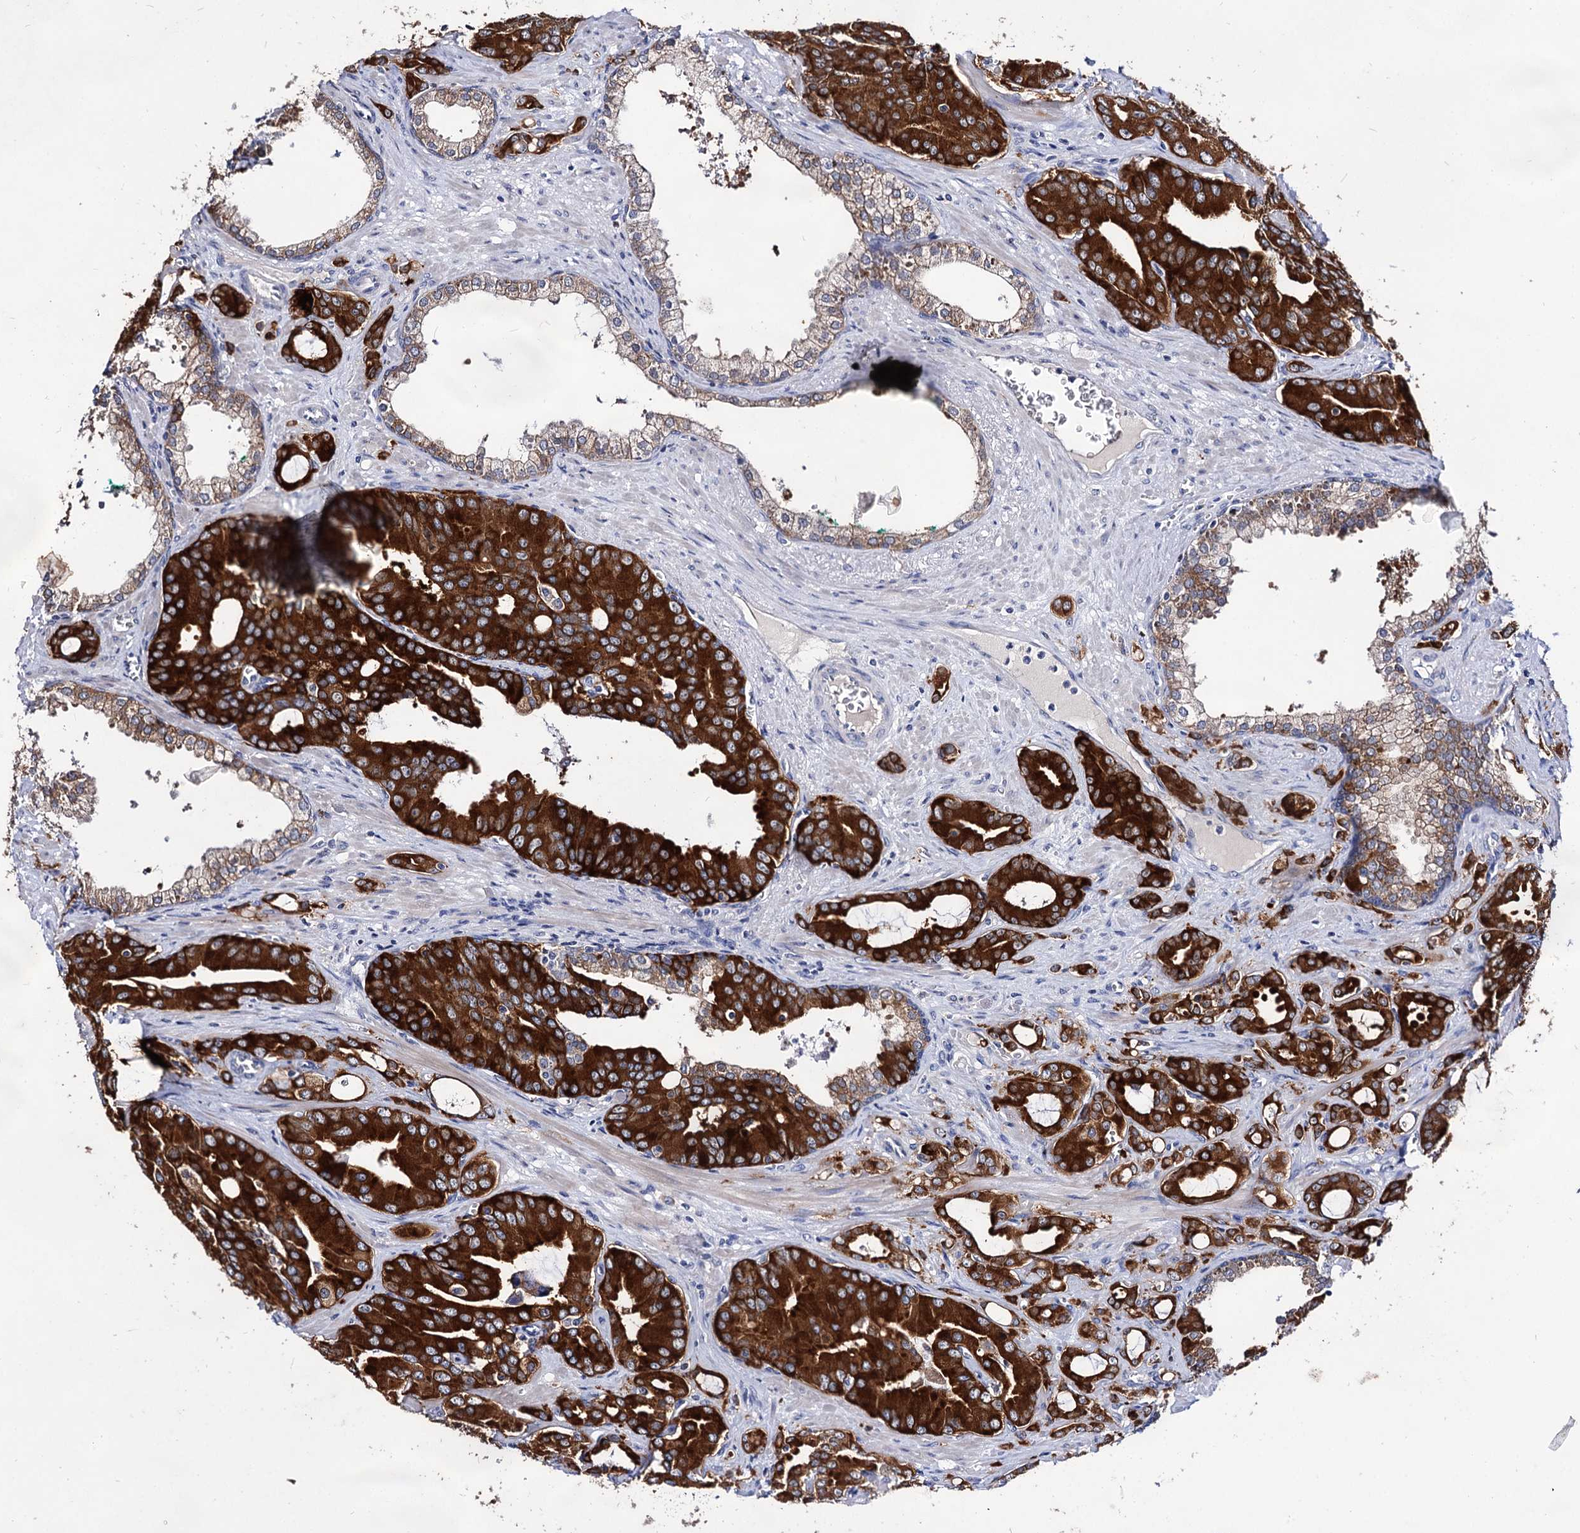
{"staining": {"intensity": "strong", "quantity": ">75%", "location": "cytoplasmic/membranous"}, "tissue": "prostate cancer", "cell_type": "Tumor cells", "image_type": "cancer", "snomed": [{"axis": "morphology", "description": "Adenocarcinoma, High grade"}, {"axis": "topography", "description": "Prostate"}], "caption": "Protein staining exhibits strong cytoplasmic/membranous expression in about >75% of tumor cells in prostate cancer.", "gene": "ARFIP2", "patient": {"sex": "male", "age": 72}}